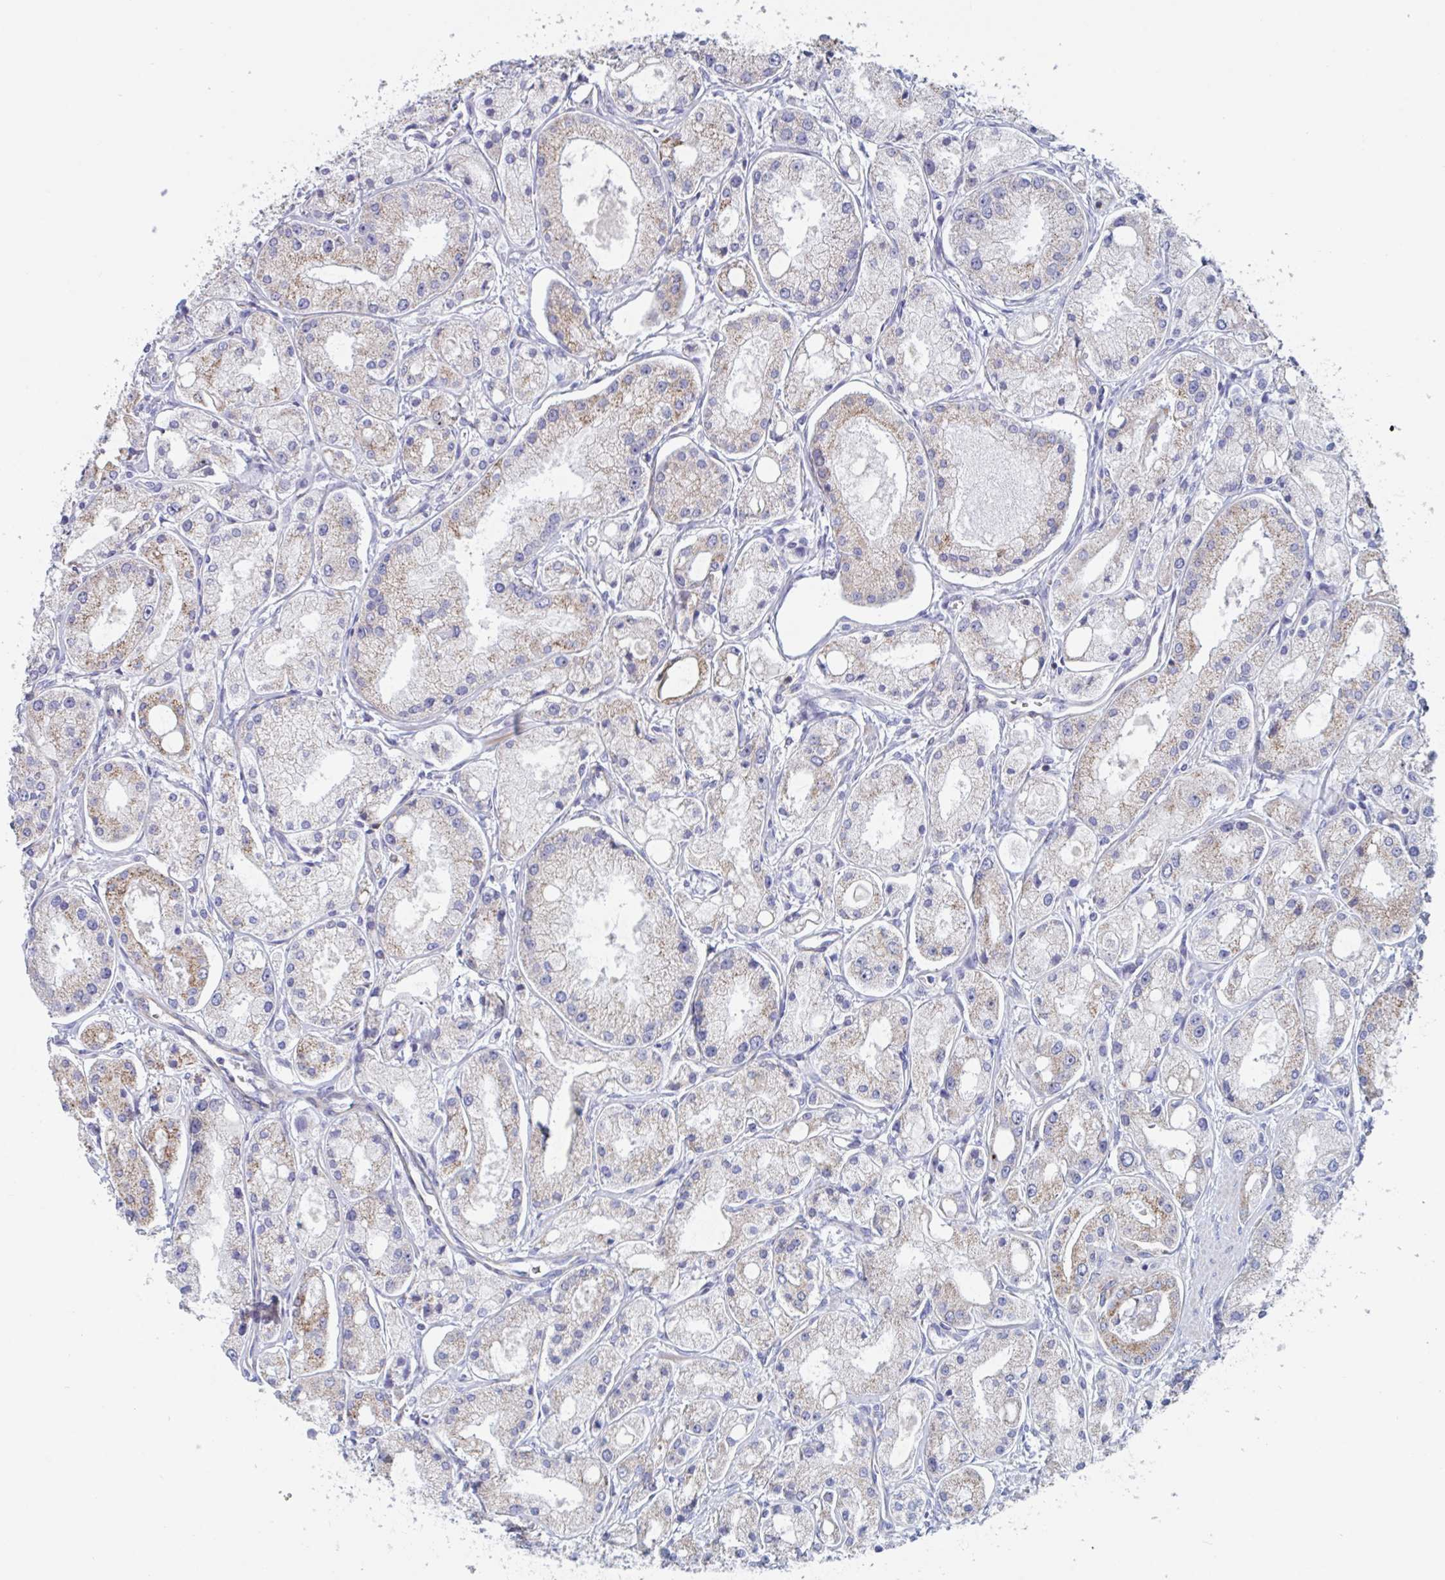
{"staining": {"intensity": "moderate", "quantity": "25%-75%", "location": "cytoplasmic/membranous"}, "tissue": "prostate cancer", "cell_type": "Tumor cells", "image_type": "cancer", "snomed": [{"axis": "morphology", "description": "Adenocarcinoma, High grade"}, {"axis": "topography", "description": "Prostate"}], "caption": "Prostate cancer (high-grade adenocarcinoma) stained with a protein marker shows moderate staining in tumor cells.", "gene": "MRPL53", "patient": {"sex": "male", "age": 66}}